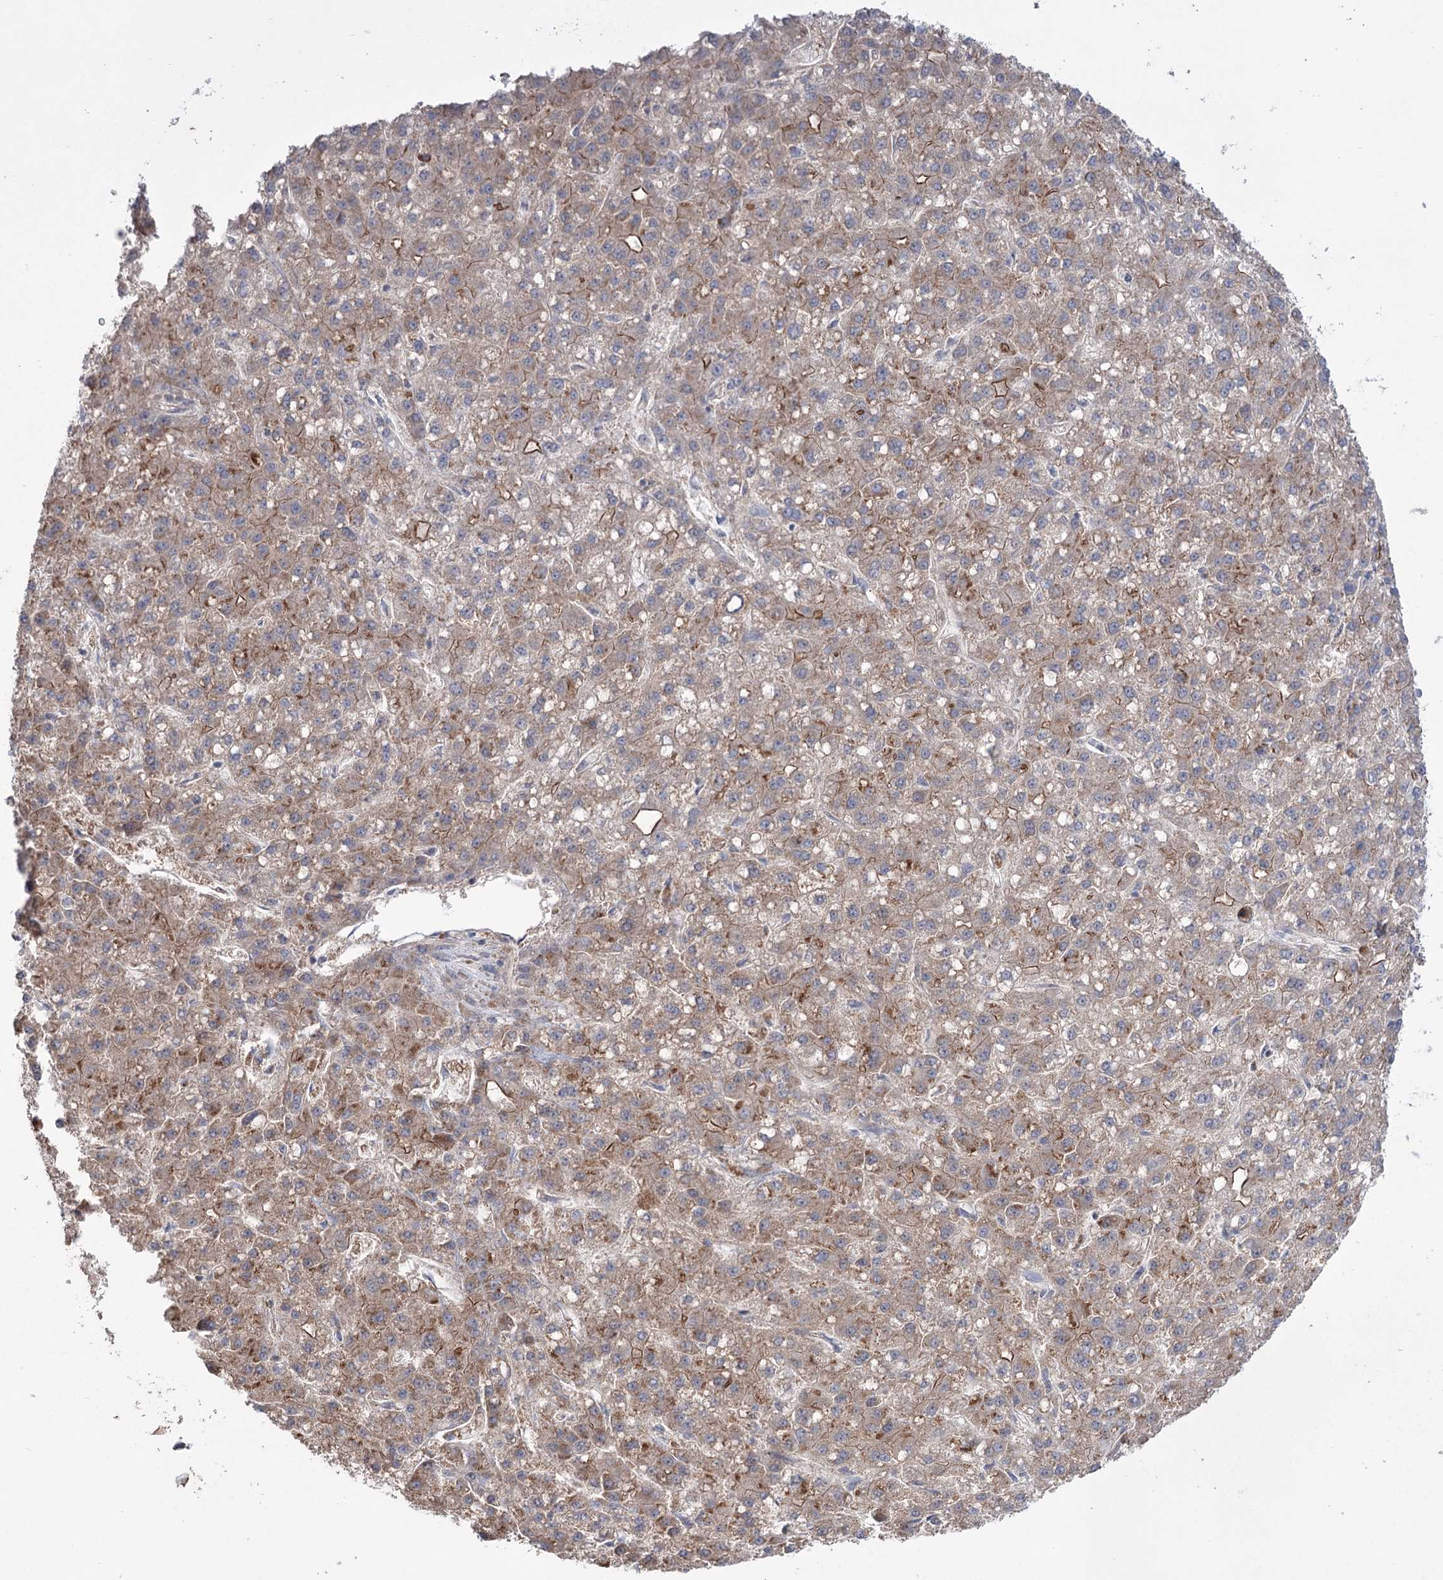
{"staining": {"intensity": "moderate", "quantity": "<25%", "location": "cytoplasmic/membranous"}, "tissue": "liver cancer", "cell_type": "Tumor cells", "image_type": "cancer", "snomed": [{"axis": "morphology", "description": "Carcinoma, Hepatocellular, NOS"}, {"axis": "topography", "description": "Liver"}], "caption": "This micrograph exhibits liver hepatocellular carcinoma stained with IHC to label a protein in brown. The cytoplasmic/membranous of tumor cells show moderate positivity for the protein. Nuclei are counter-stained blue.", "gene": "TRIM71", "patient": {"sex": "male", "age": 67}}